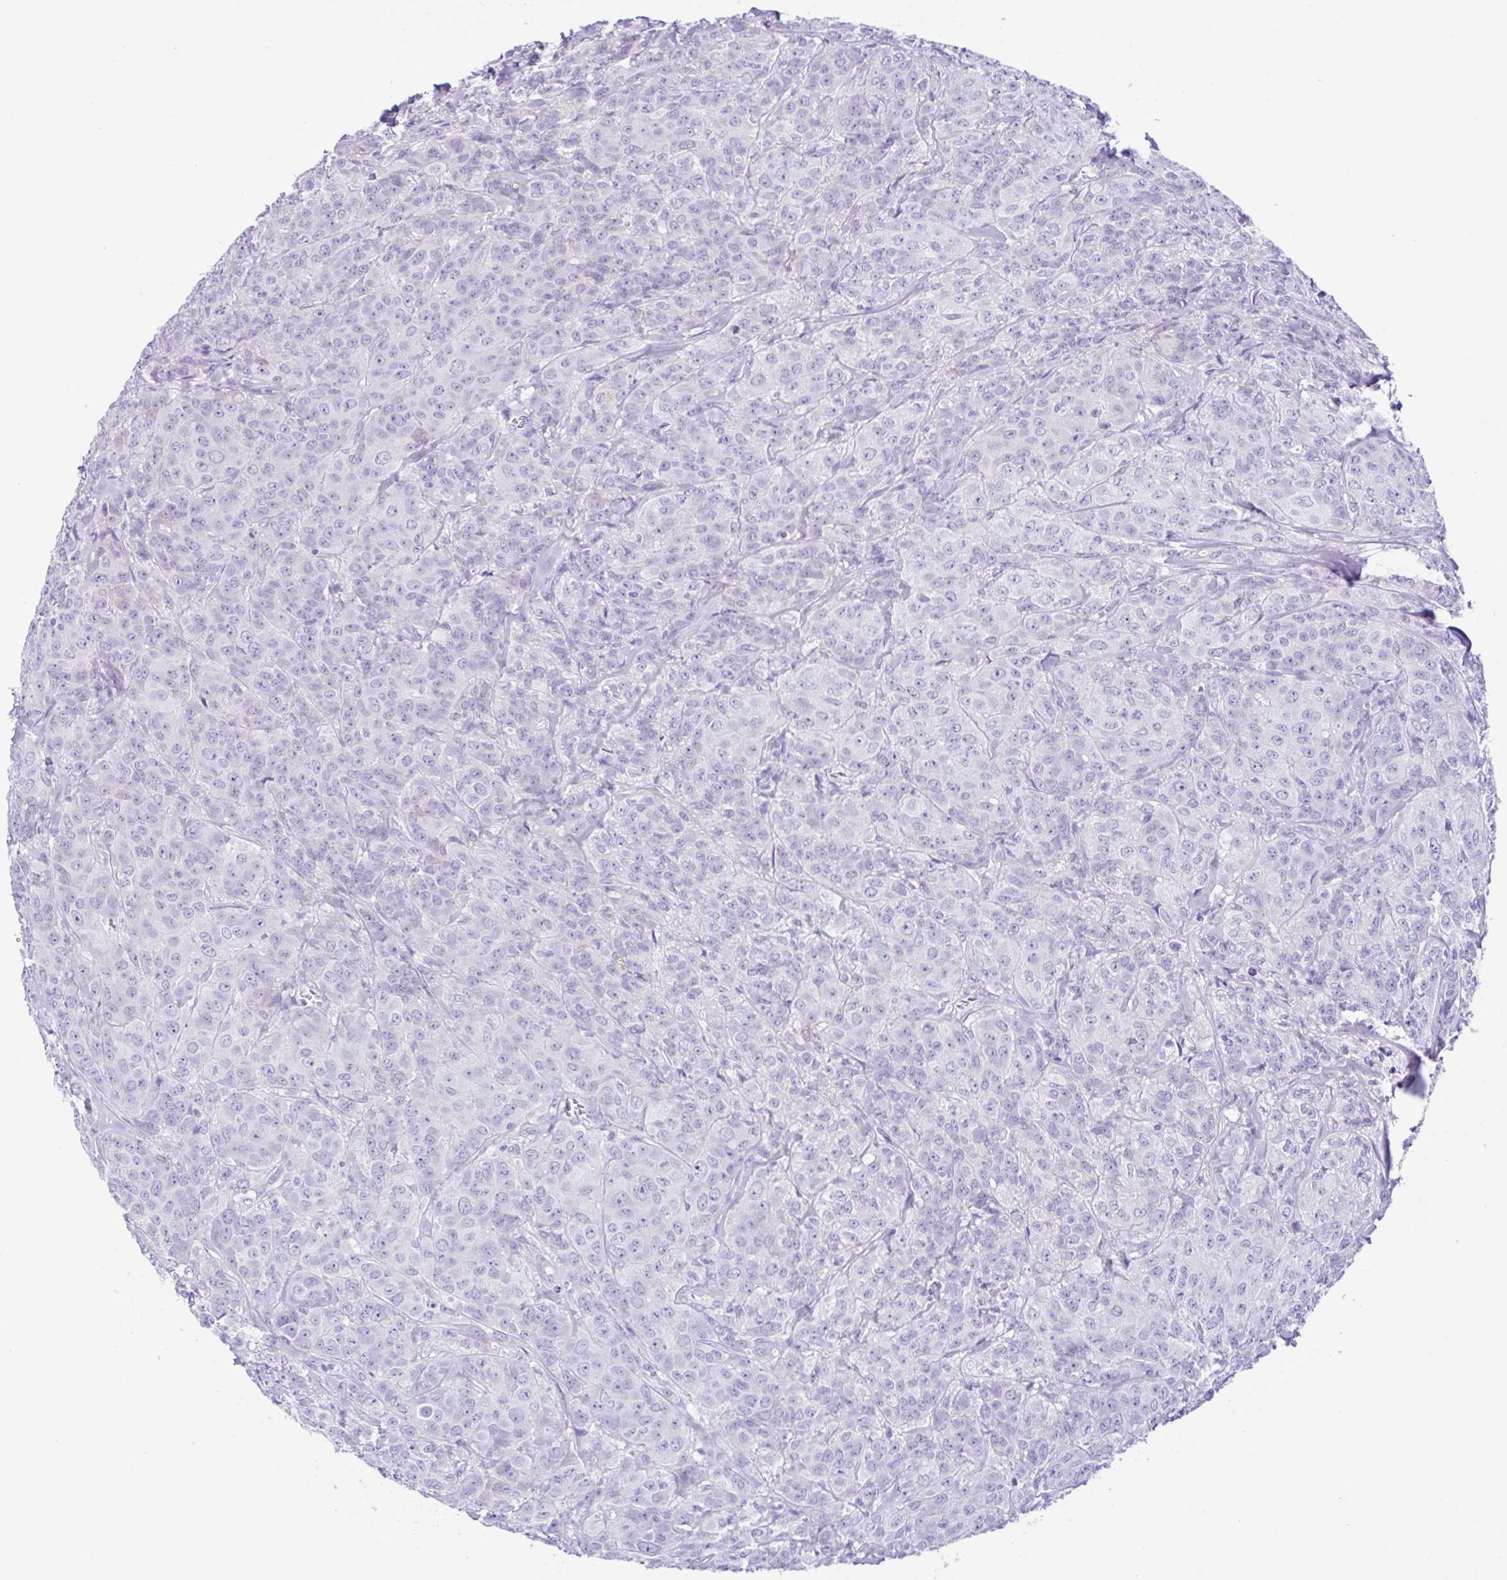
{"staining": {"intensity": "negative", "quantity": "none", "location": "none"}, "tissue": "breast cancer", "cell_type": "Tumor cells", "image_type": "cancer", "snomed": [{"axis": "morphology", "description": "Normal tissue, NOS"}, {"axis": "morphology", "description": "Duct carcinoma"}, {"axis": "topography", "description": "Breast"}], "caption": "An immunohistochemistry histopathology image of invasive ductal carcinoma (breast) is shown. There is no staining in tumor cells of invasive ductal carcinoma (breast).", "gene": "PIGF", "patient": {"sex": "female", "age": 43}}